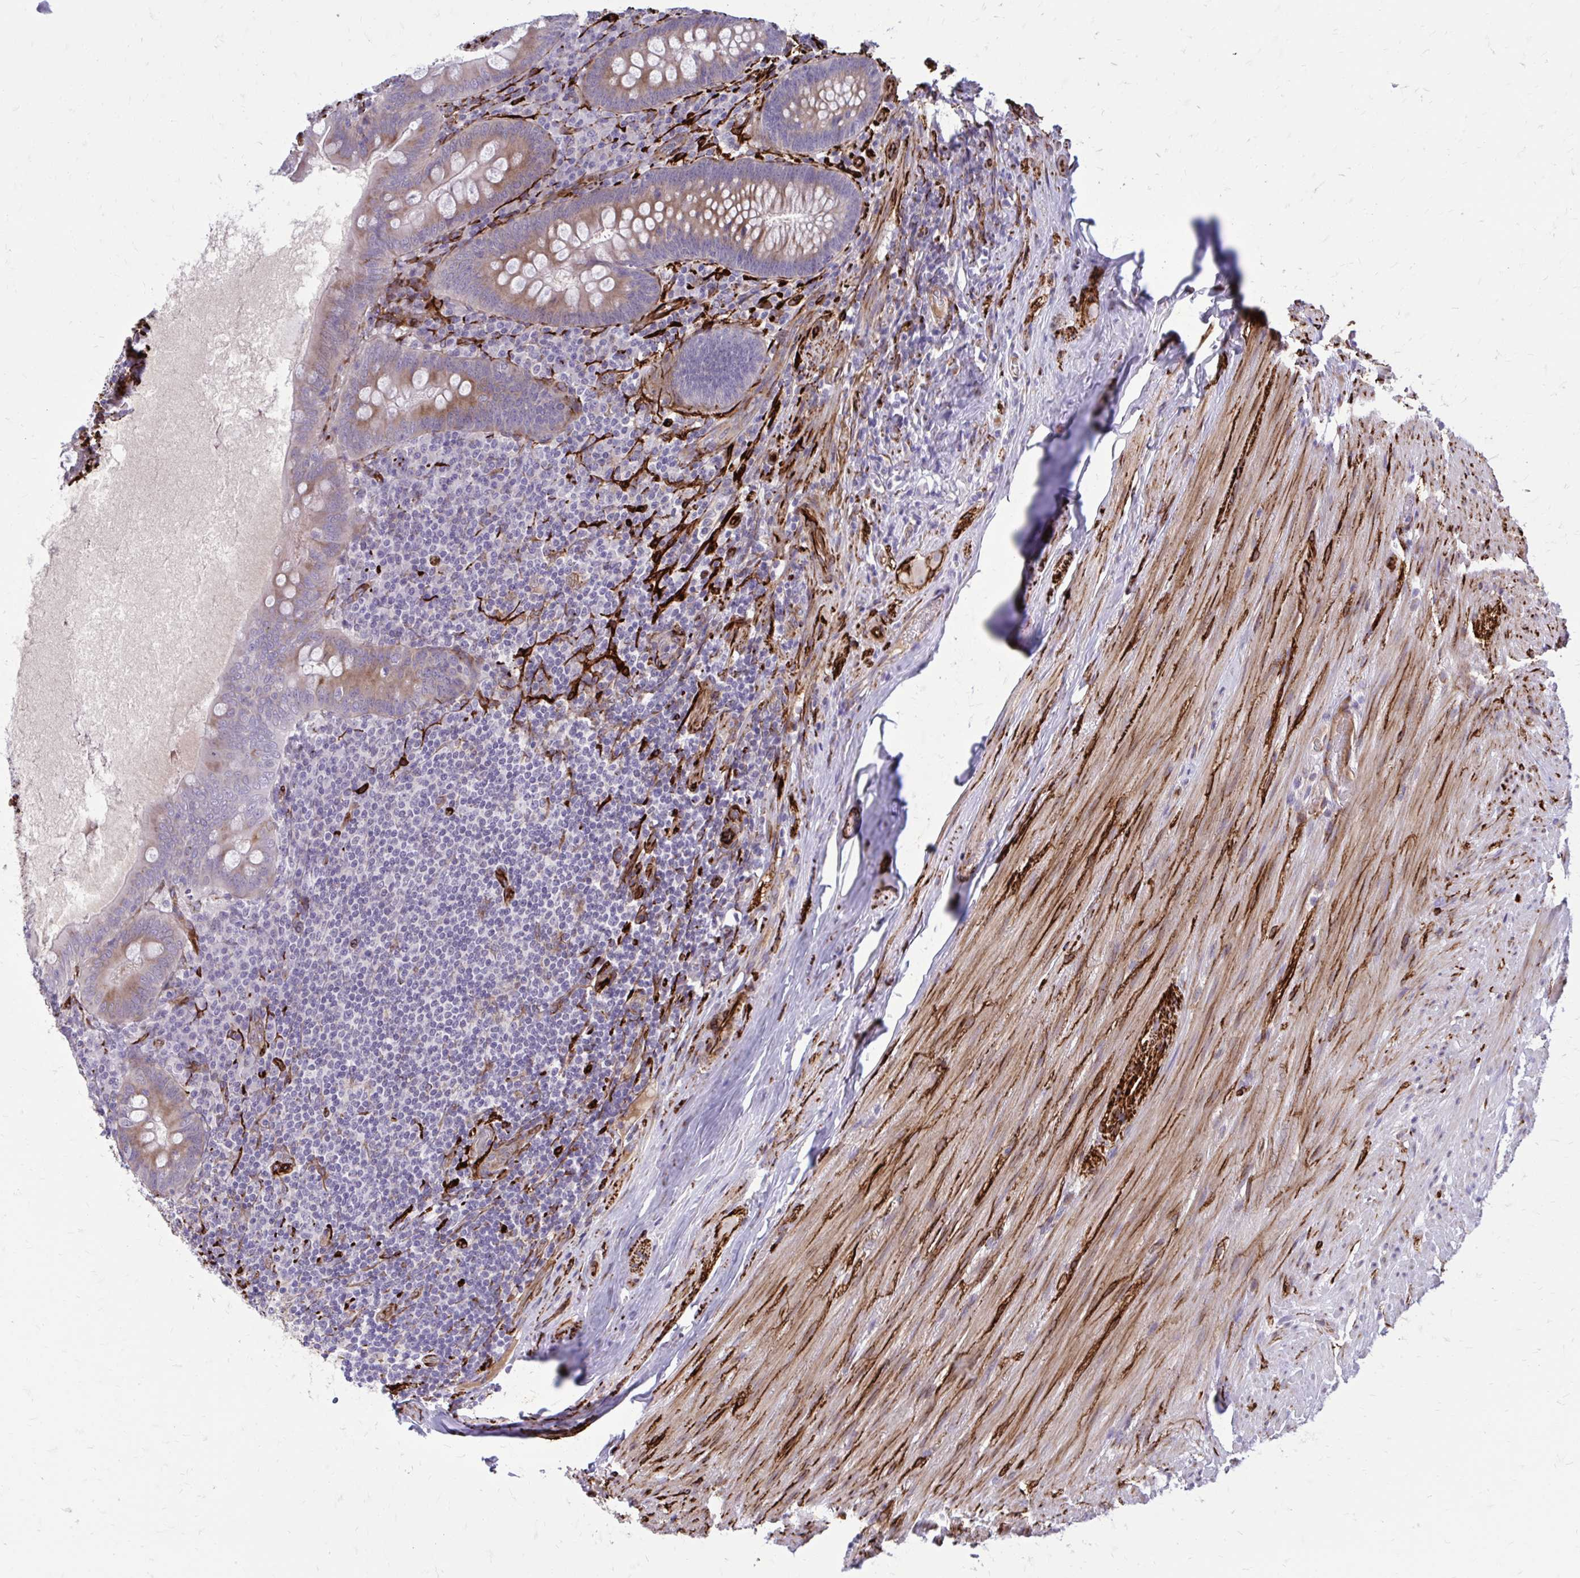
{"staining": {"intensity": "weak", "quantity": "25%-75%", "location": "cytoplasmic/membranous"}, "tissue": "appendix", "cell_type": "Glandular cells", "image_type": "normal", "snomed": [{"axis": "morphology", "description": "Normal tissue, NOS"}, {"axis": "topography", "description": "Appendix"}], "caption": "IHC micrograph of unremarkable appendix stained for a protein (brown), which demonstrates low levels of weak cytoplasmic/membranous staining in about 25%-75% of glandular cells.", "gene": "BEND5", "patient": {"sex": "male", "age": 71}}